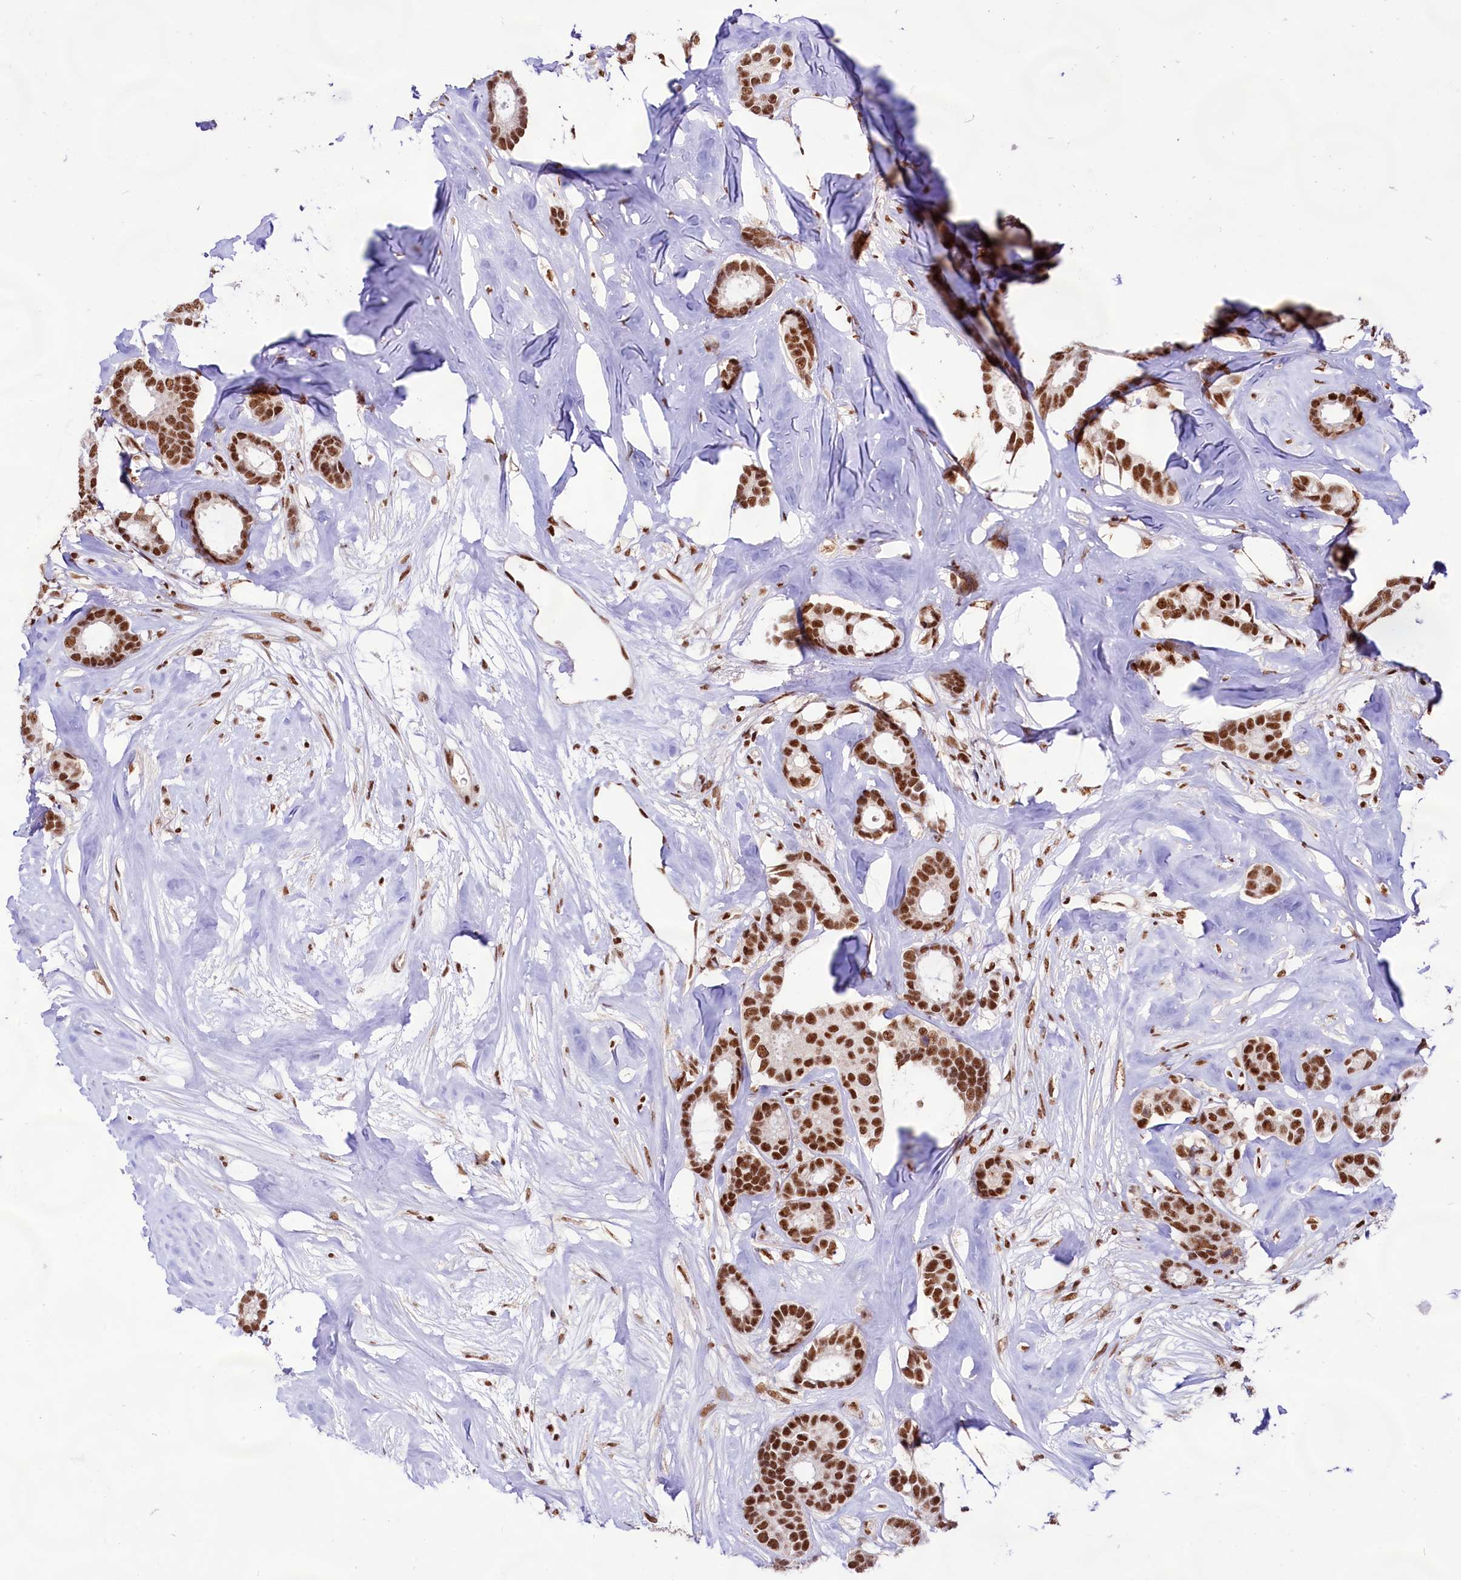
{"staining": {"intensity": "strong", "quantity": ">75%", "location": "nuclear"}, "tissue": "breast cancer", "cell_type": "Tumor cells", "image_type": "cancer", "snomed": [{"axis": "morphology", "description": "Duct carcinoma"}, {"axis": "topography", "description": "Breast"}], "caption": "Tumor cells display high levels of strong nuclear staining in about >75% of cells in human infiltrating ductal carcinoma (breast). (DAB = brown stain, brightfield microscopy at high magnification).", "gene": "HIRA", "patient": {"sex": "female", "age": 87}}